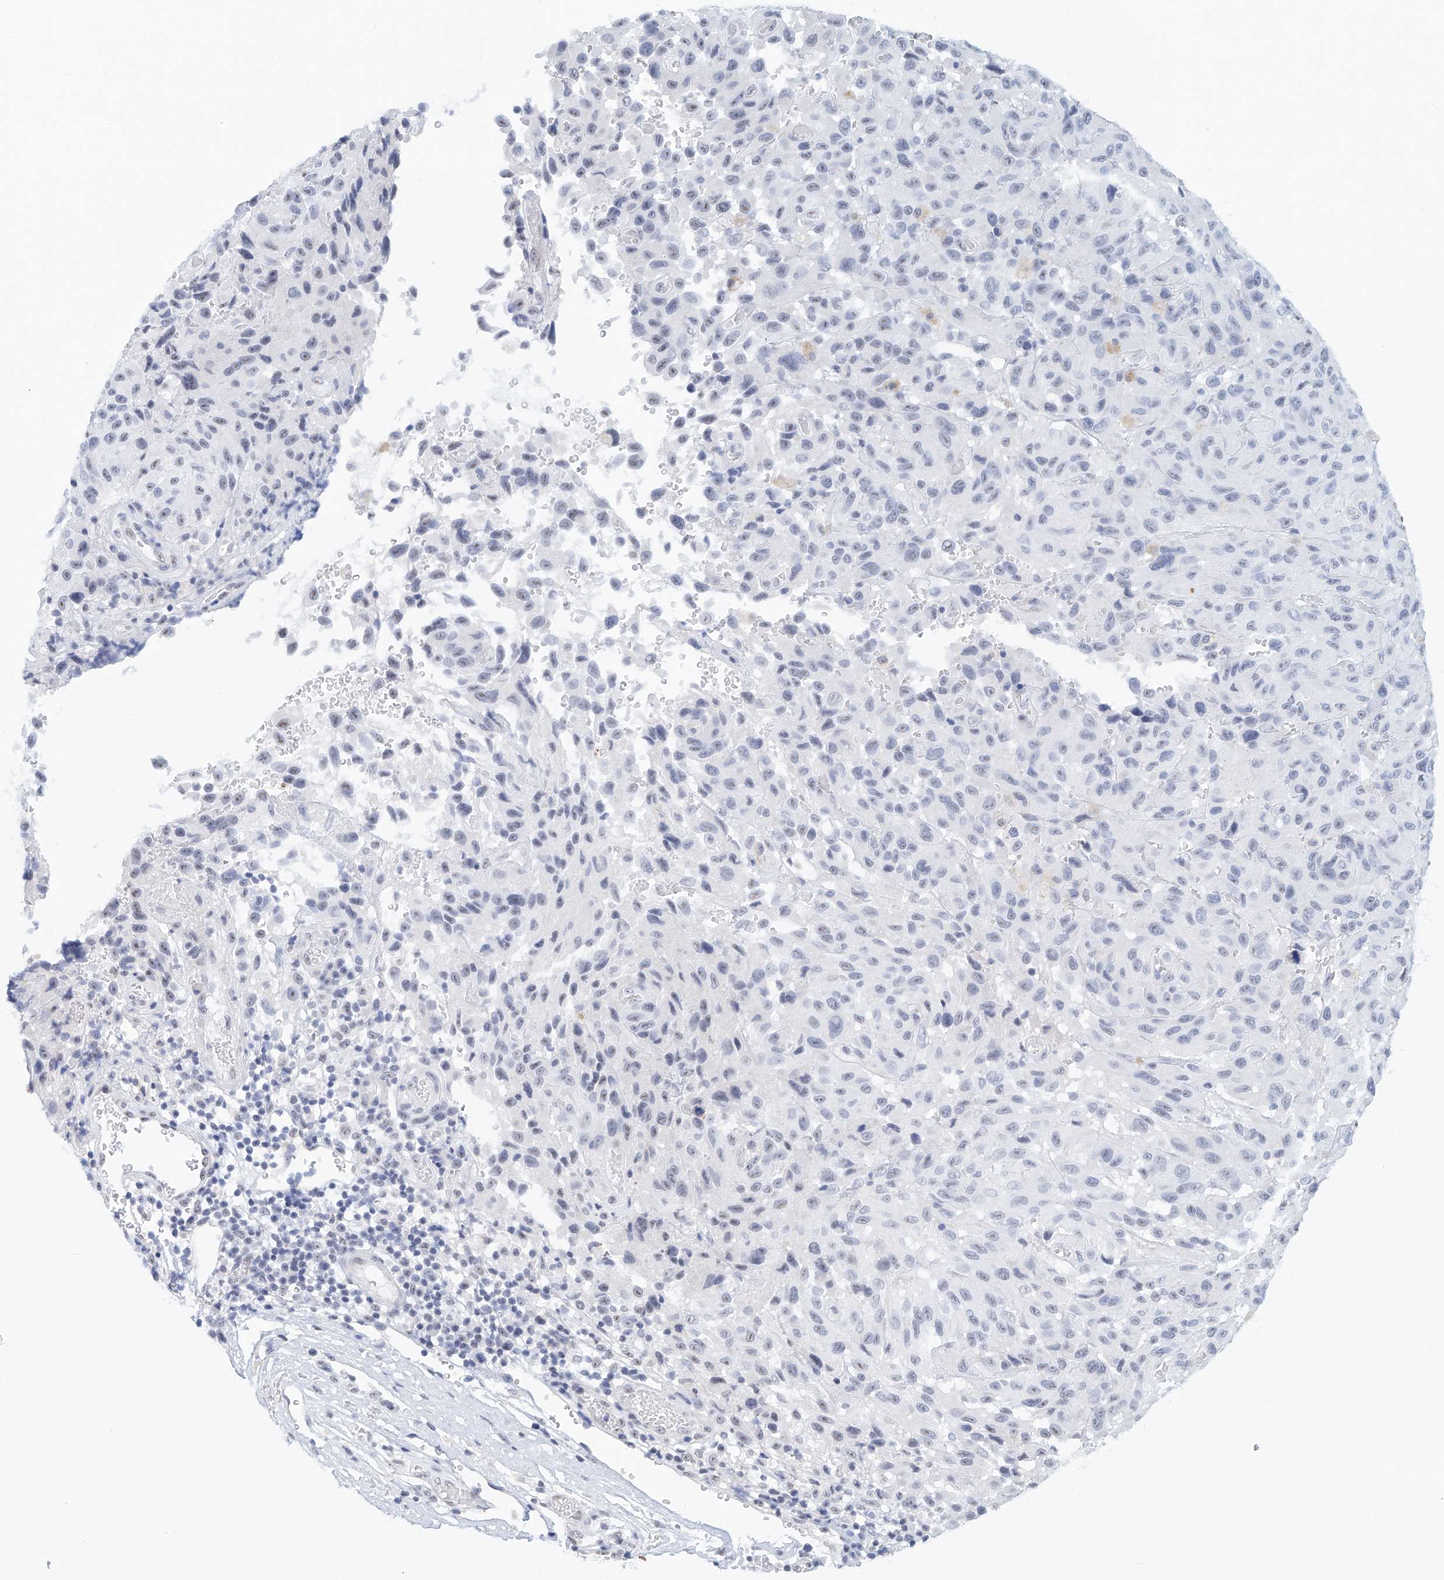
{"staining": {"intensity": "strong", "quantity": "25%-75%", "location": "nuclear"}, "tissue": "melanoma", "cell_type": "Tumor cells", "image_type": "cancer", "snomed": [{"axis": "morphology", "description": "Malignant melanoma, NOS"}, {"axis": "topography", "description": "Skin"}], "caption": "Protein analysis of malignant melanoma tissue exhibits strong nuclear positivity in about 25%-75% of tumor cells.", "gene": "PRUNE2", "patient": {"sex": "male", "age": 66}}